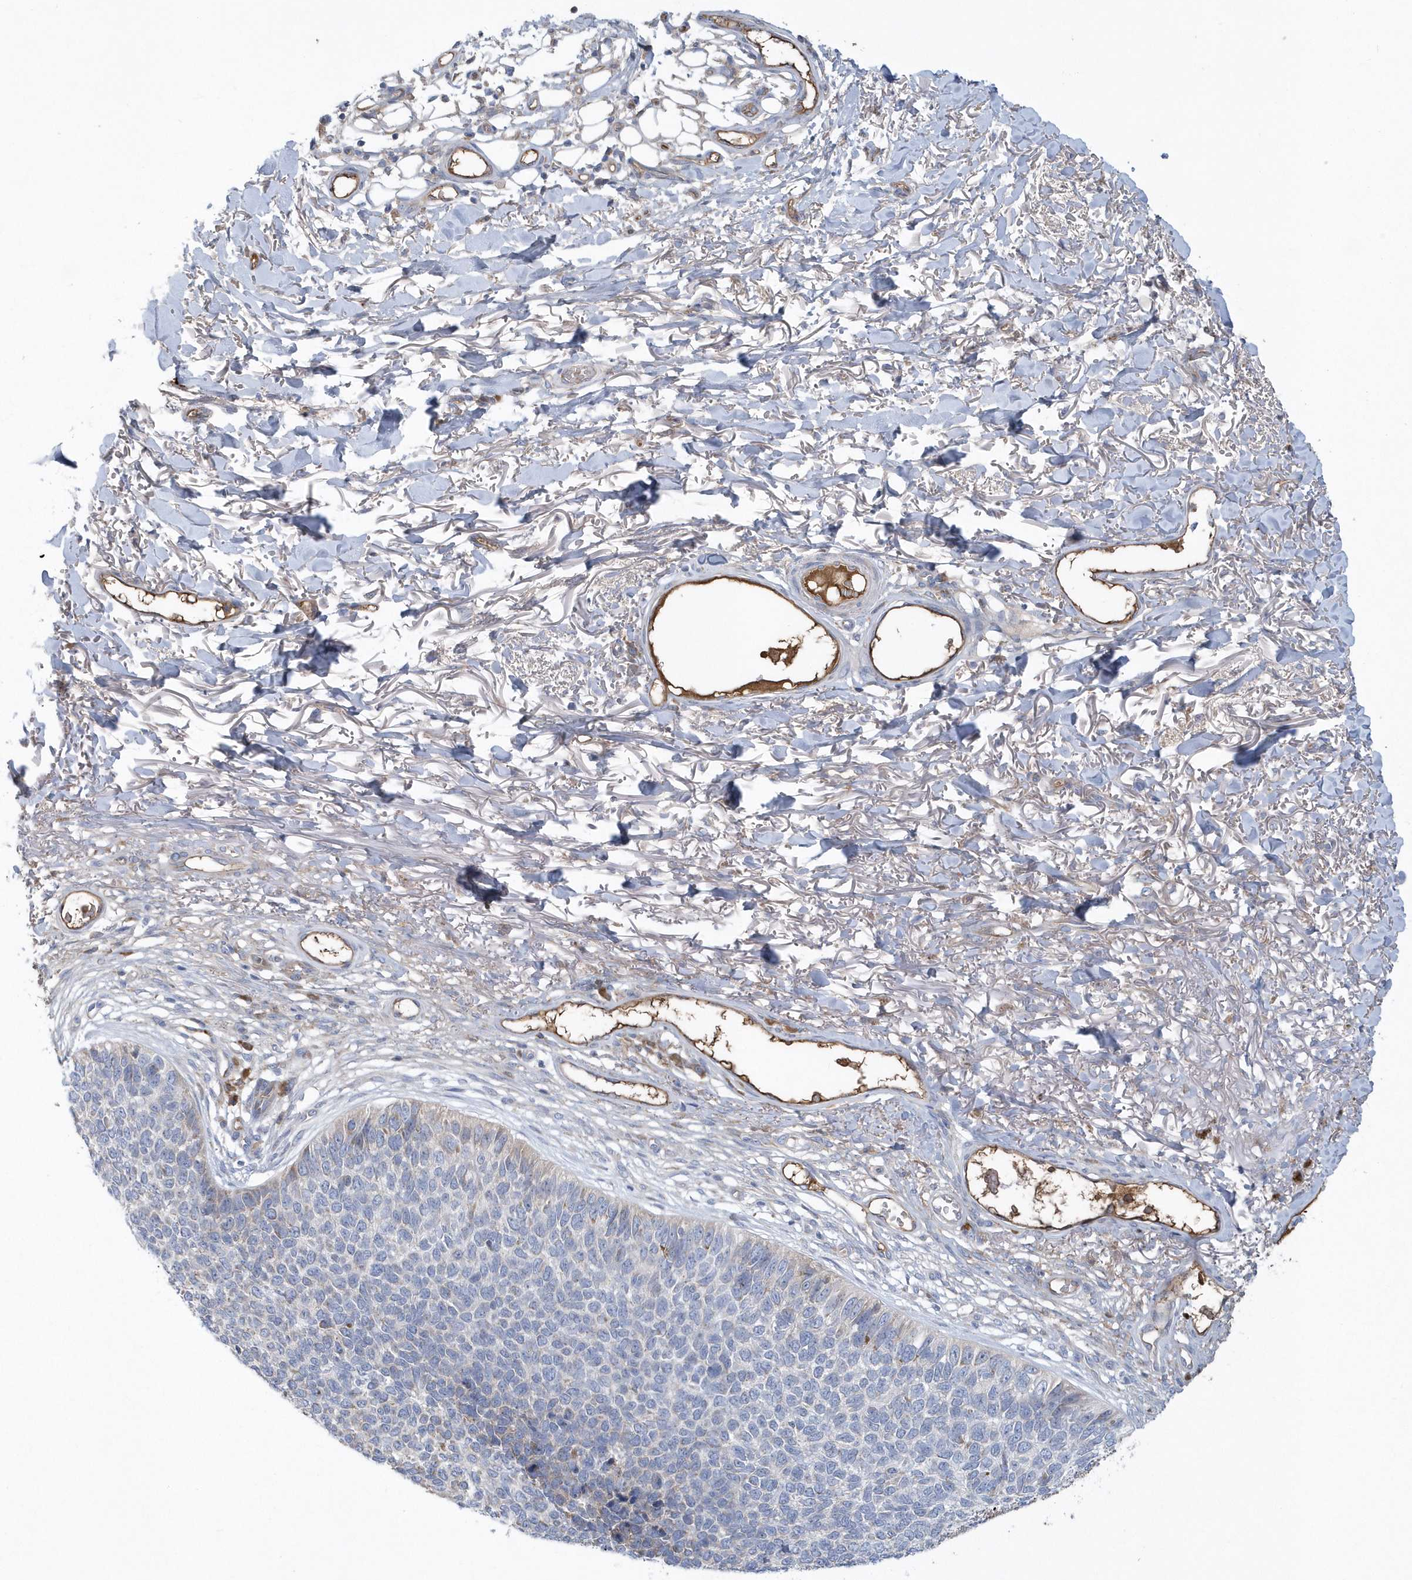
{"staining": {"intensity": "negative", "quantity": "none", "location": "none"}, "tissue": "skin cancer", "cell_type": "Tumor cells", "image_type": "cancer", "snomed": [{"axis": "morphology", "description": "Basal cell carcinoma"}, {"axis": "topography", "description": "Skin"}], "caption": "The immunohistochemistry (IHC) histopathology image has no significant expression in tumor cells of skin cancer (basal cell carcinoma) tissue.", "gene": "SPATA18", "patient": {"sex": "female", "age": 84}}